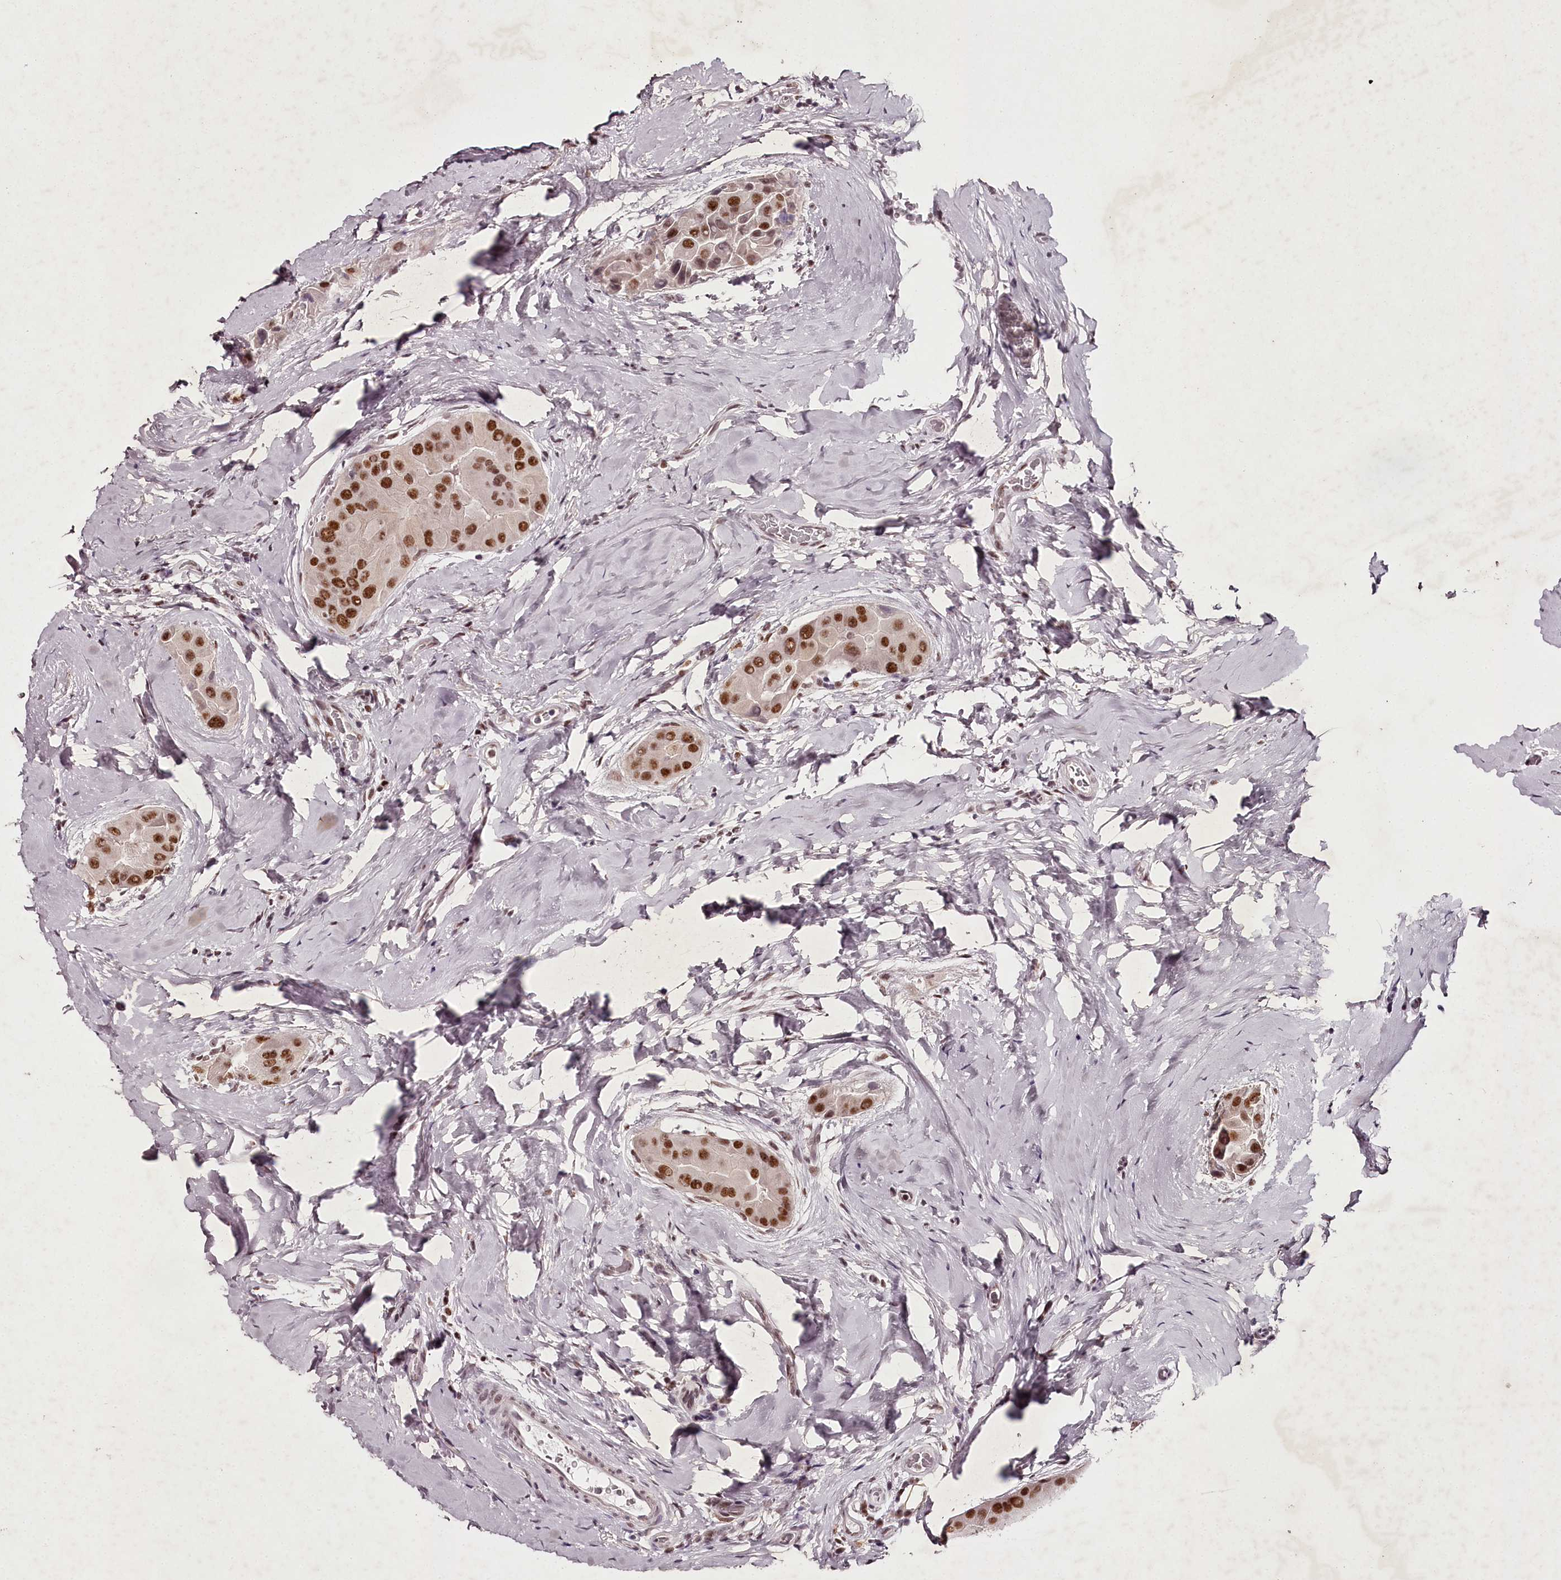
{"staining": {"intensity": "moderate", "quantity": ">75%", "location": "nuclear"}, "tissue": "thyroid cancer", "cell_type": "Tumor cells", "image_type": "cancer", "snomed": [{"axis": "morphology", "description": "Papillary adenocarcinoma, NOS"}, {"axis": "topography", "description": "Thyroid gland"}], "caption": "Approximately >75% of tumor cells in human papillary adenocarcinoma (thyroid) reveal moderate nuclear protein positivity as visualized by brown immunohistochemical staining.", "gene": "PSPC1", "patient": {"sex": "male", "age": 33}}